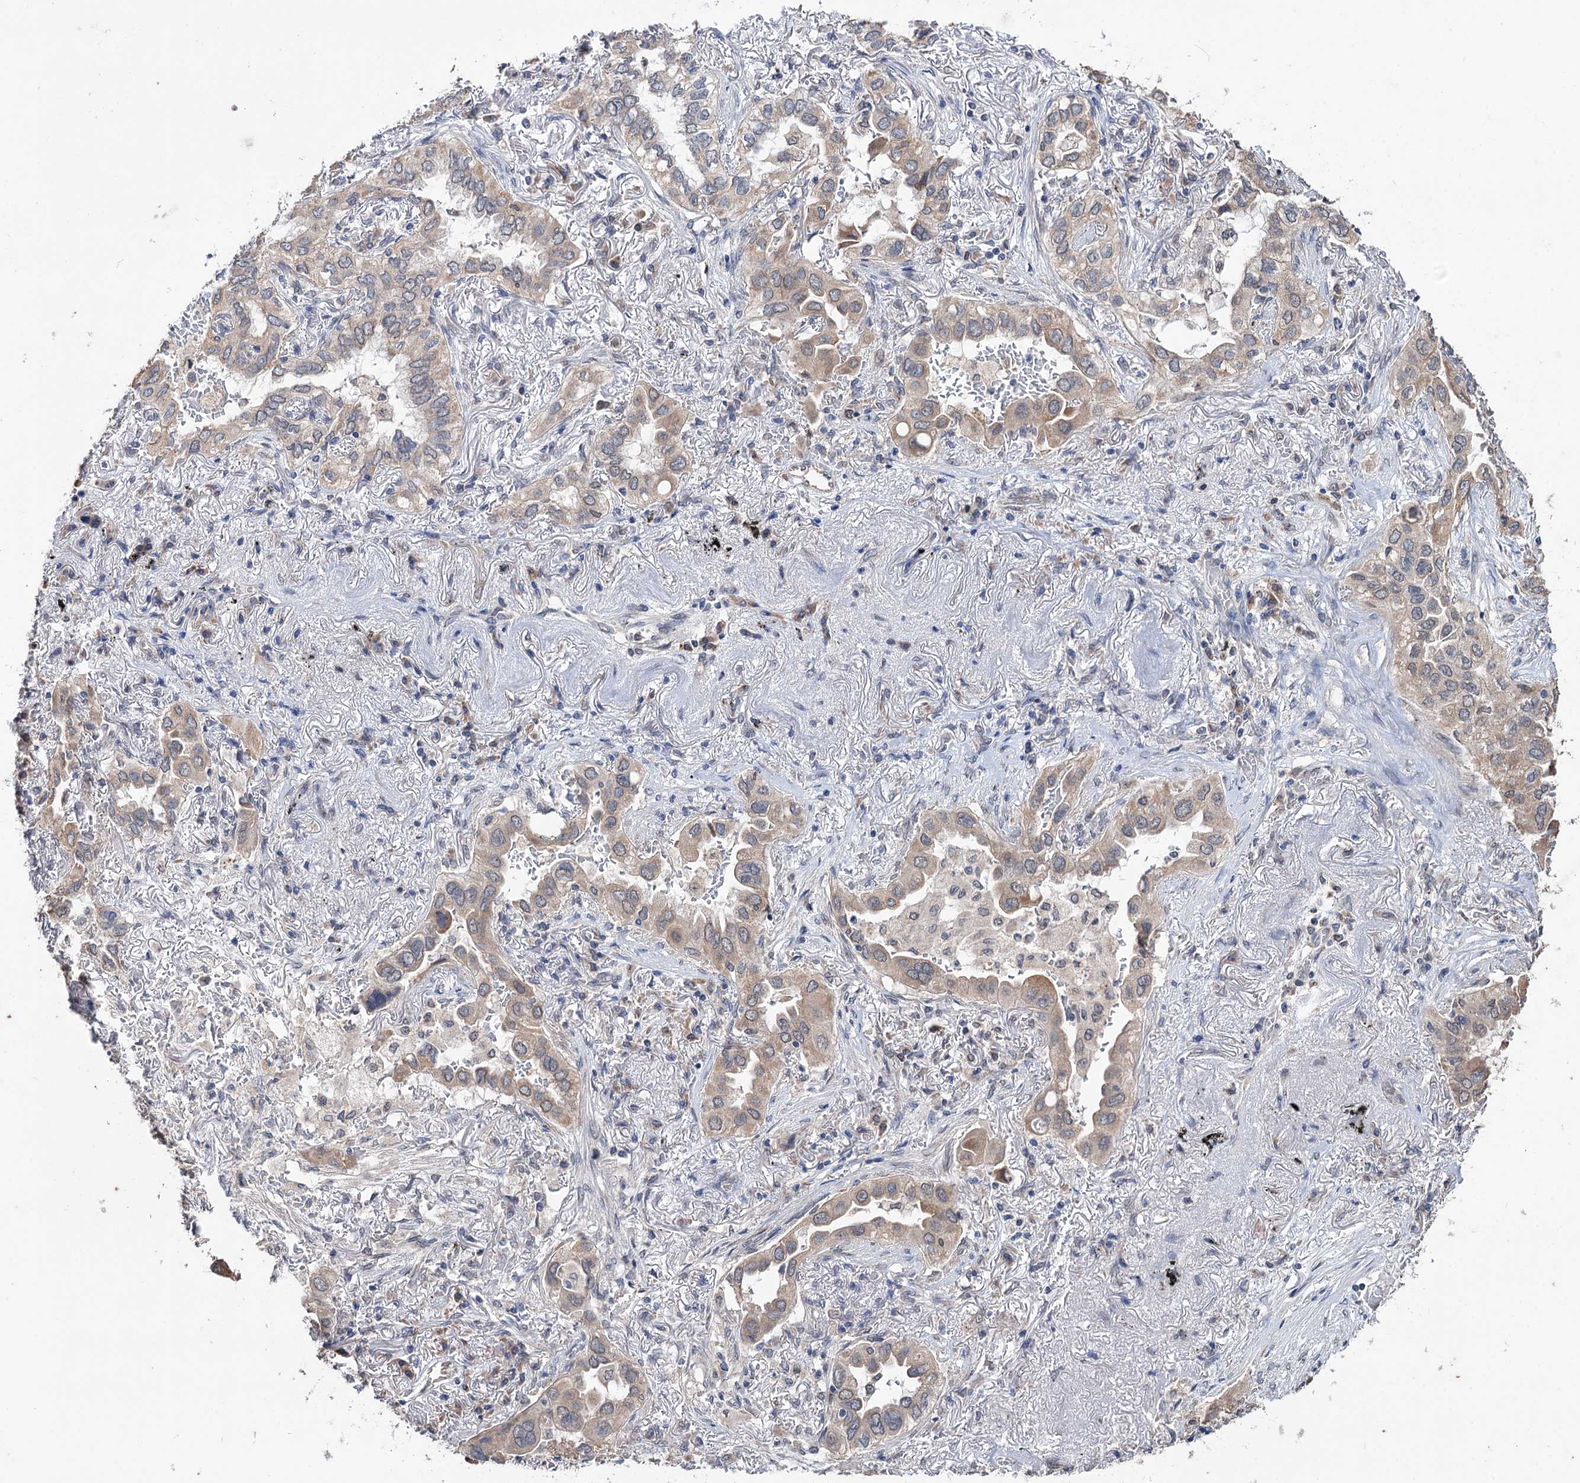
{"staining": {"intensity": "moderate", "quantity": ">75%", "location": "cytoplasmic/membranous"}, "tissue": "lung cancer", "cell_type": "Tumor cells", "image_type": "cancer", "snomed": [{"axis": "morphology", "description": "Adenocarcinoma, NOS"}, {"axis": "topography", "description": "Lung"}], "caption": "High-power microscopy captured an immunohistochemistry (IHC) histopathology image of adenocarcinoma (lung), revealing moderate cytoplasmic/membranous positivity in approximately >75% of tumor cells.", "gene": "CLPB", "patient": {"sex": "female", "age": 76}}